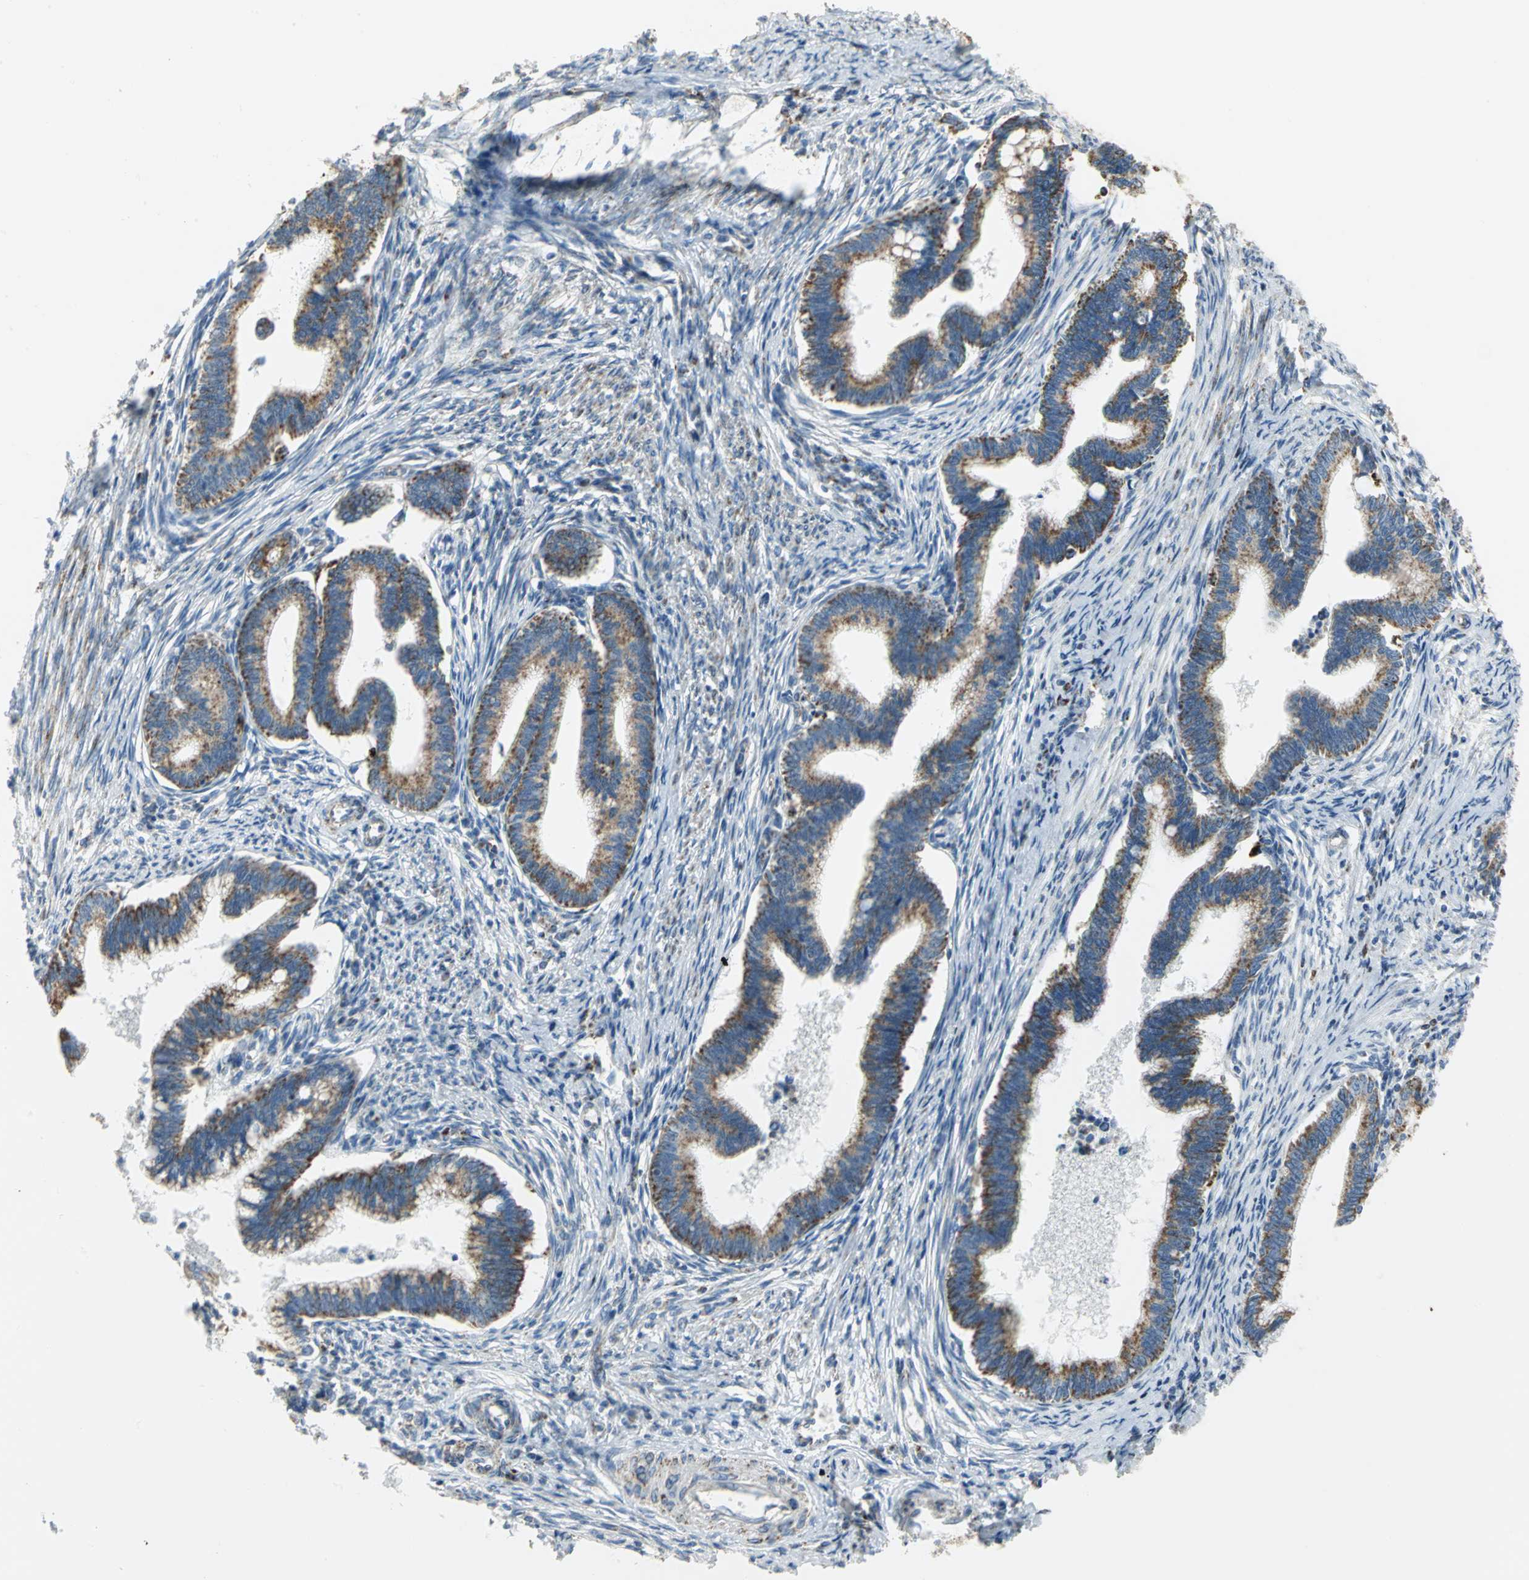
{"staining": {"intensity": "moderate", "quantity": ">75%", "location": "cytoplasmic/membranous"}, "tissue": "cervical cancer", "cell_type": "Tumor cells", "image_type": "cancer", "snomed": [{"axis": "morphology", "description": "Adenocarcinoma, NOS"}, {"axis": "topography", "description": "Cervix"}], "caption": "There is medium levels of moderate cytoplasmic/membranous staining in tumor cells of adenocarcinoma (cervical), as demonstrated by immunohistochemical staining (brown color).", "gene": "NTRK1", "patient": {"sex": "female", "age": 36}}